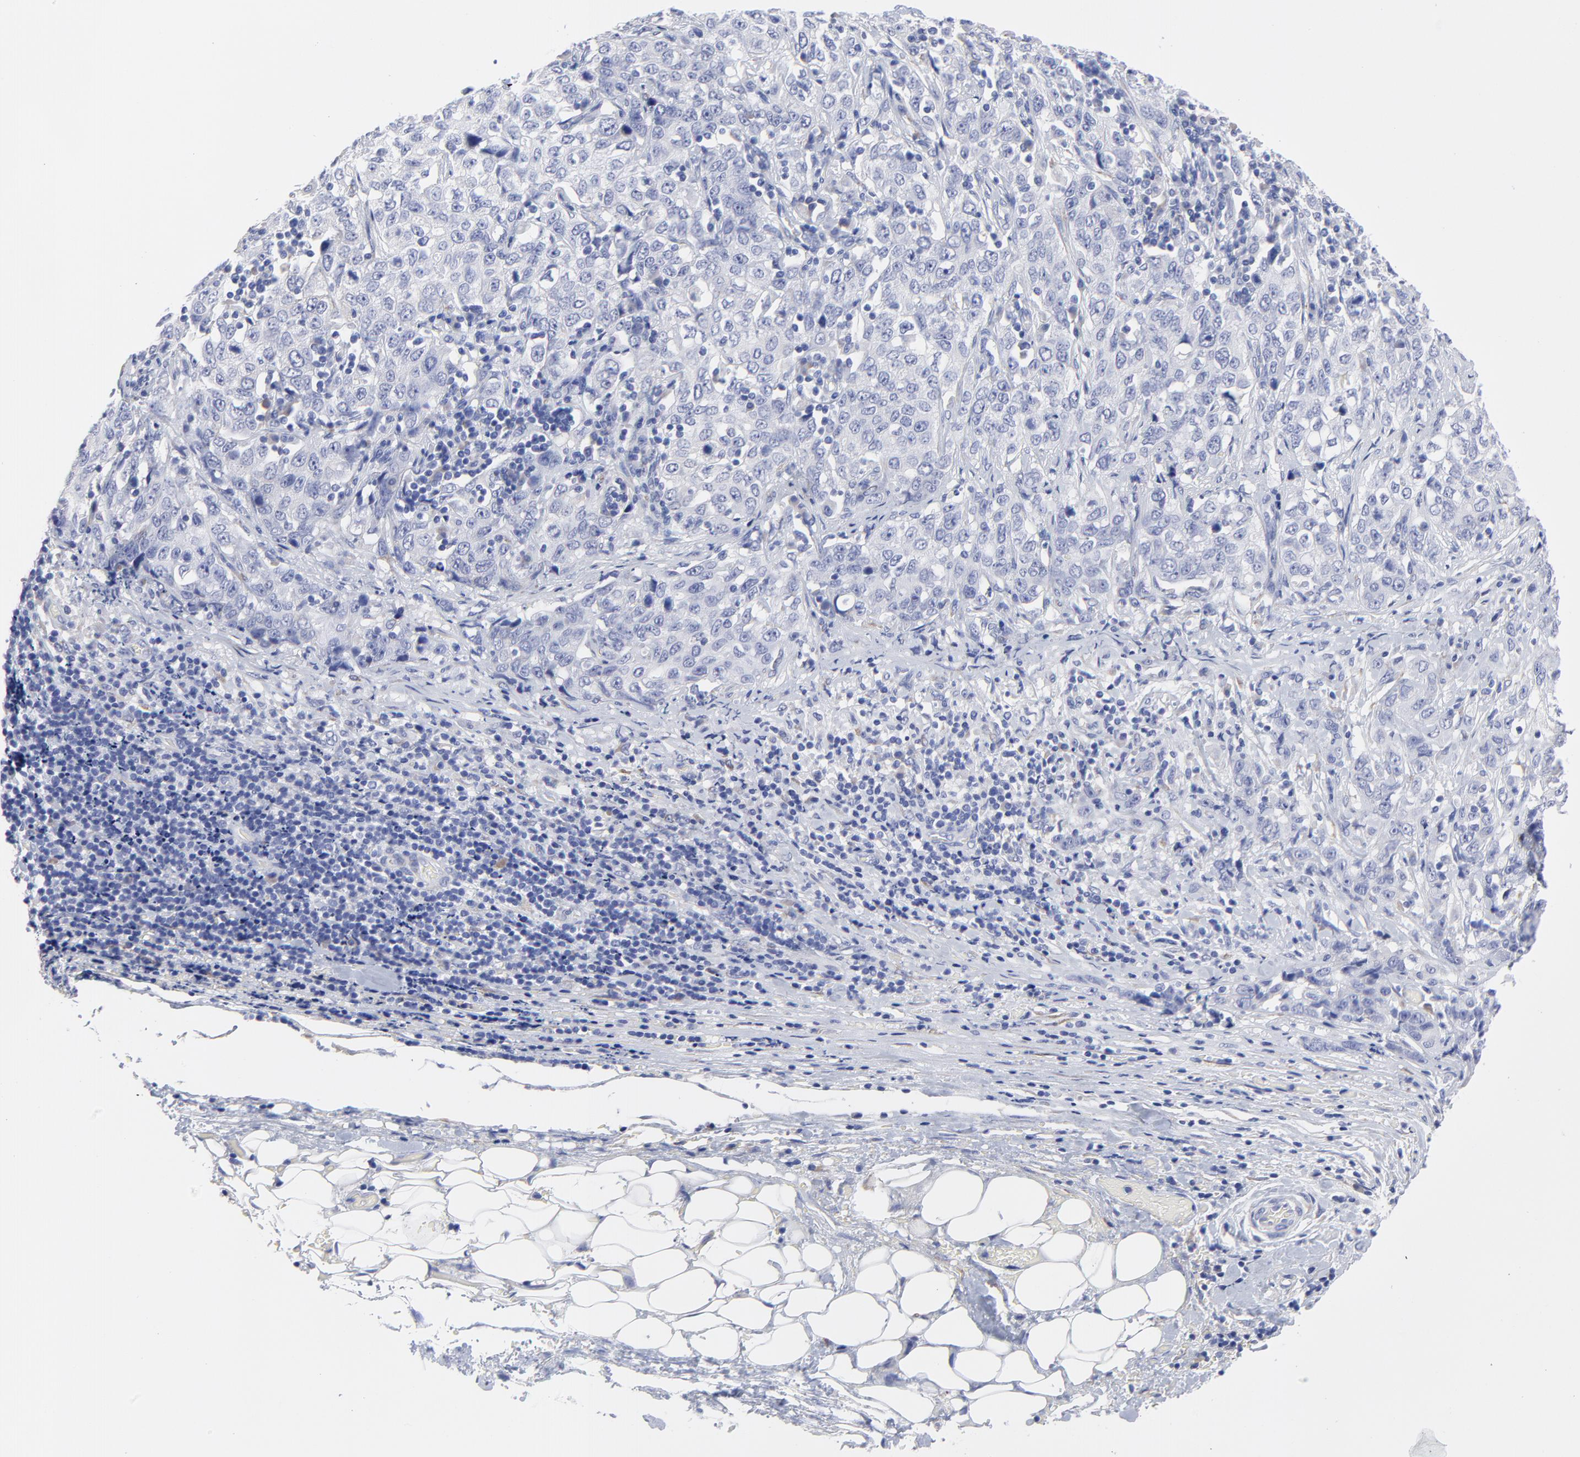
{"staining": {"intensity": "negative", "quantity": "none", "location": "none"}, "tissue": "stomach cancer", "cell_type": "Tumor cells", "image_type": "cancer", "snomed": [{"axis": "morphology", "description": "Adenocarcinoma, NOS"}, {"axis": "topography", "description": "Stomach"}], "caption": "An immunohistochemistry (IHC) image of stomach cancer (adenocarcinoma) is shown. There is no staining in tumor cells of stomach cancer (adenocarcinoma). The staining is performed using DAB (3,3'-diaminobenzidine) brown chromogen with nuclei counter-stained in using hematoxylin.", "gene": "DUSP9", "patient": {"sex": "male", "age": 48}}